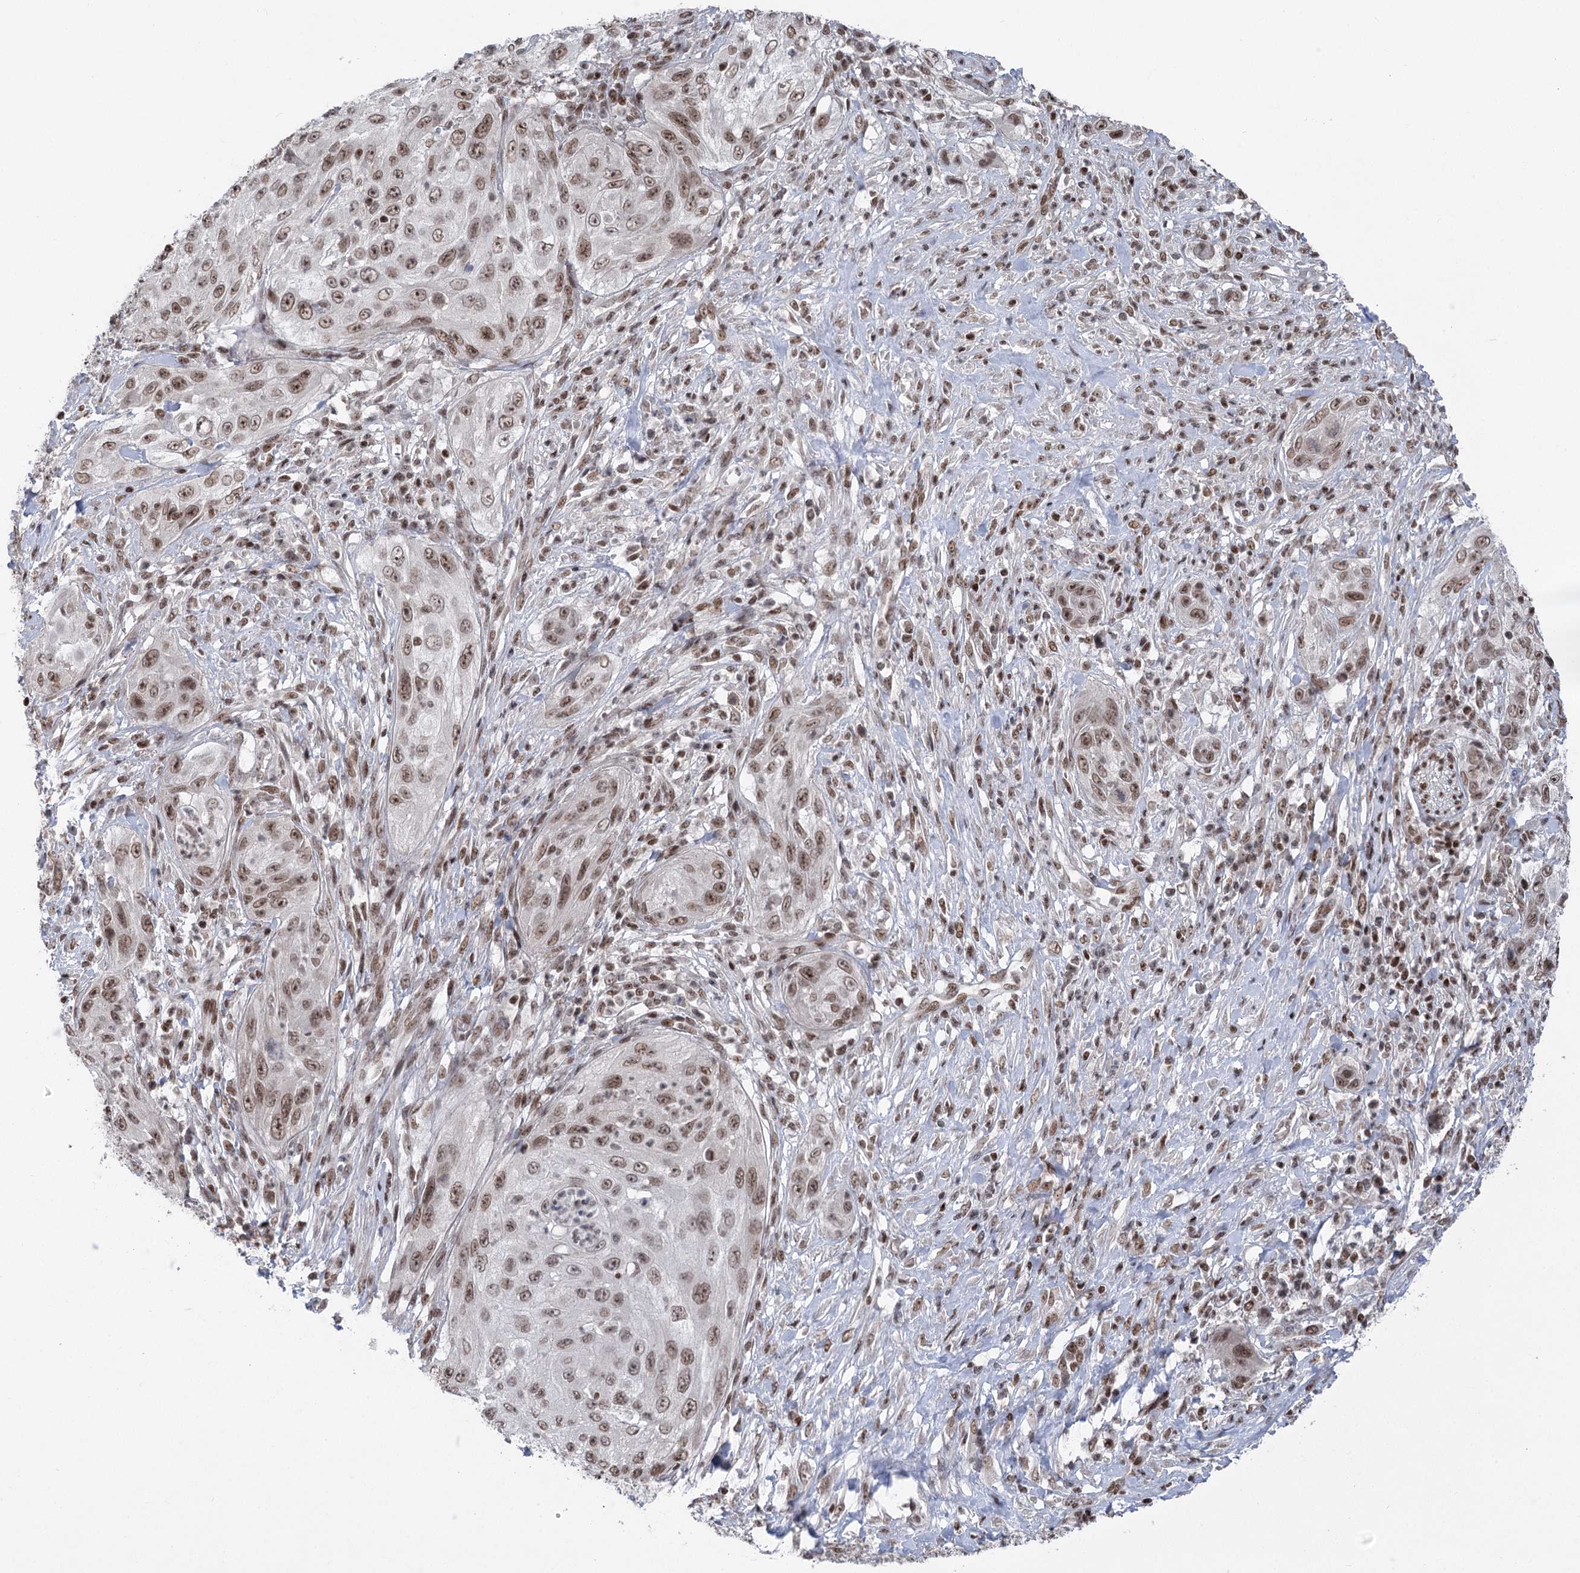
{"staining": {"intensity": "strong", "quantity": ">75%", "location": "nuclear"}, "tissue": "cervical cancer", "cell_type": "Tumor cells", "image_type": "cancer", "snomed": [{"axis": "morphology", "description": "Squamous cell carcinoma, NOS"}, {"axis": "topography", "description": "Cervix"}], "caption": "Human squamous cell carcinoma (cervical) stained with a brown dye exhibits strong nuclear positive staining in about >75% of tumor cells.", "gene": "CGGBP1", "patient": {"sex": "female", "age": 42}}